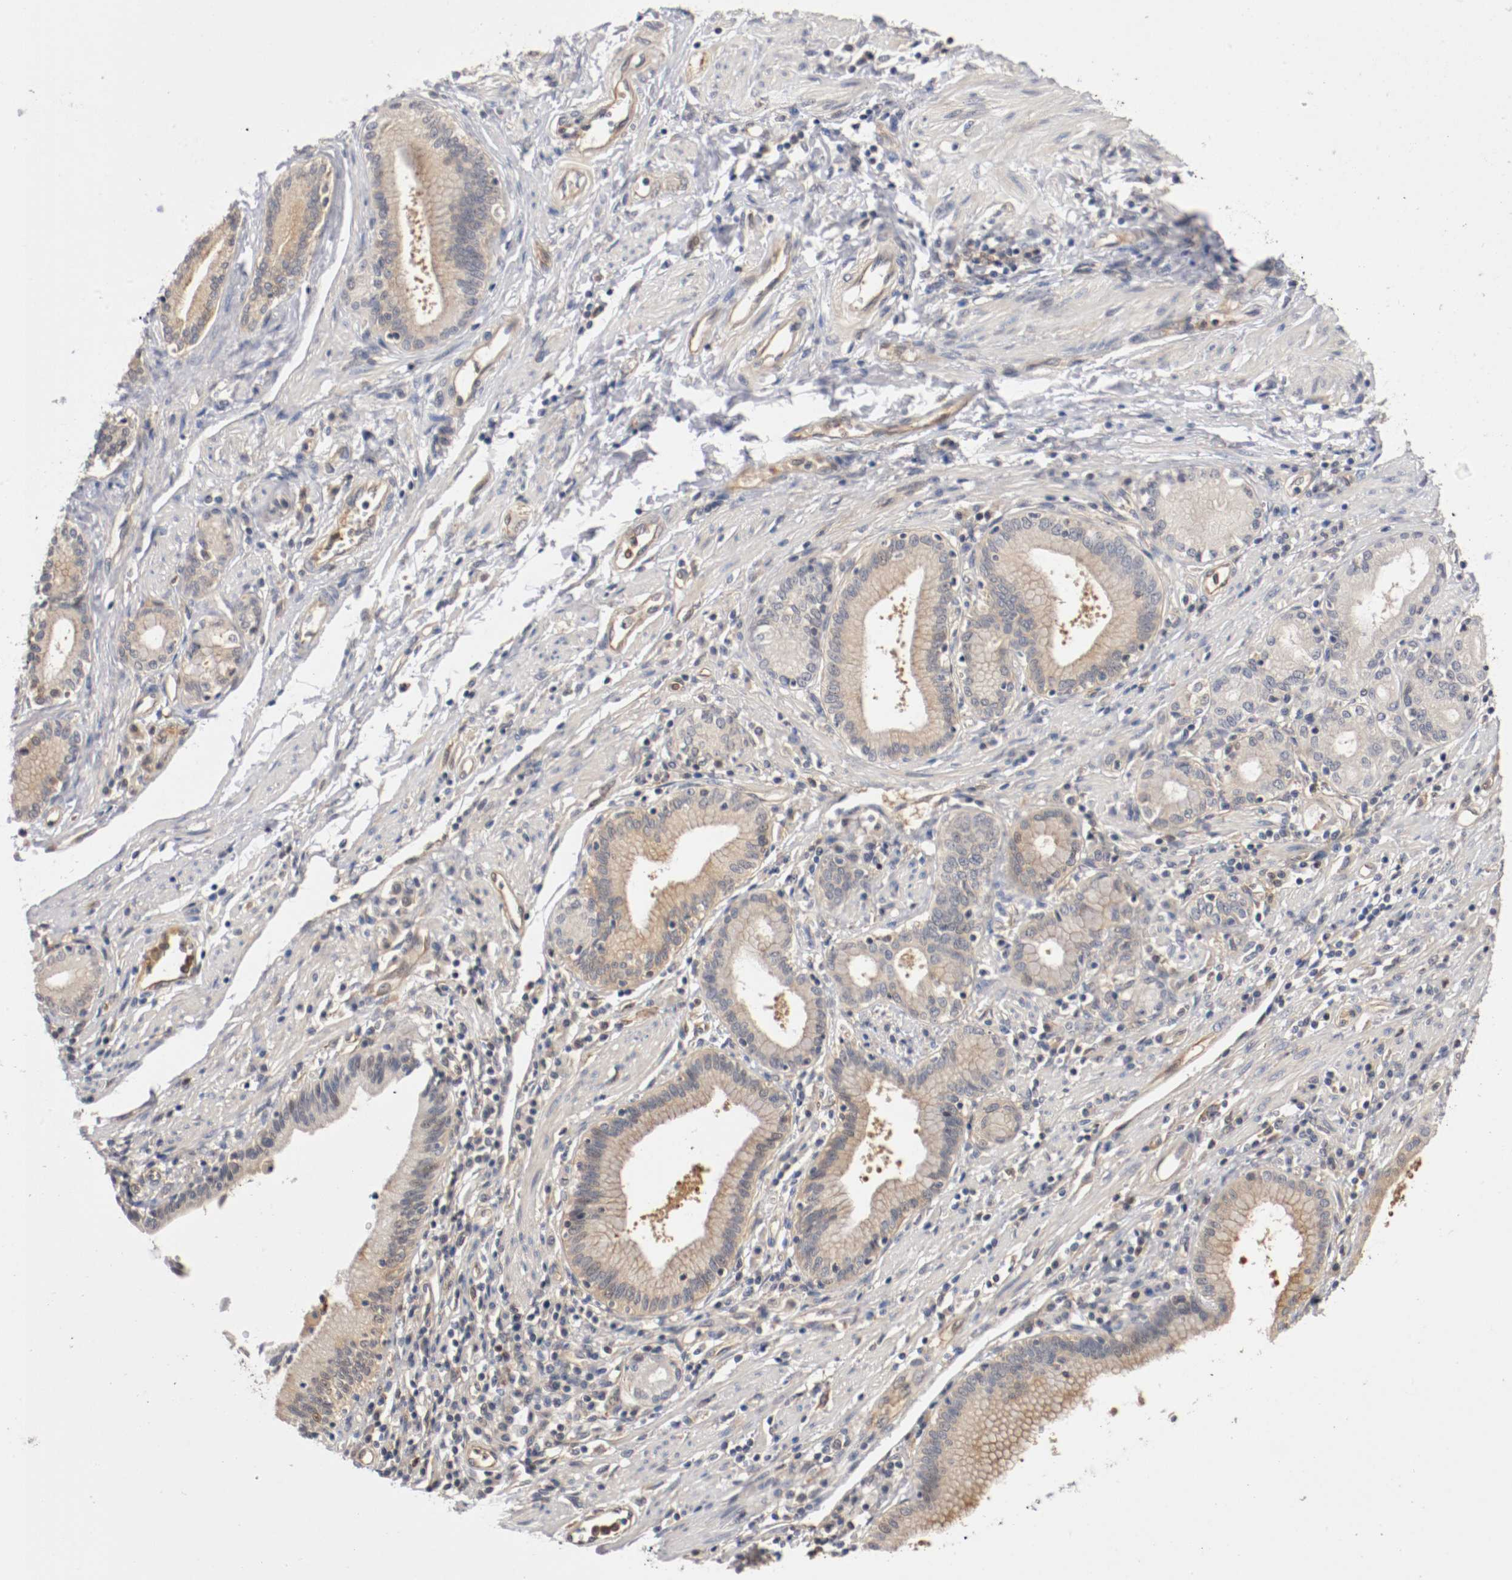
{"staining": {"intensity": "weak", "quantity": "<25%", "location": "cytoplasmic/membranous"}, "tissue": "pancreatic cancer", "cell_type": "Tumor cells", "image_type": "cancer", "snomed": [{"axis": "morphology", "description": "Adenocarcinoma, NOS"}, {"axis": "topography", "description": "Pancreas"}], "caption": "This micrograph is of pancreatic adenocarcinoma stained with IHC to label a protein in brown with the nuclei are counter-stained blue. There is no expression in tumor cells.", "gene": "RBM23", "patient": {"sex": "female", "age": 48}}